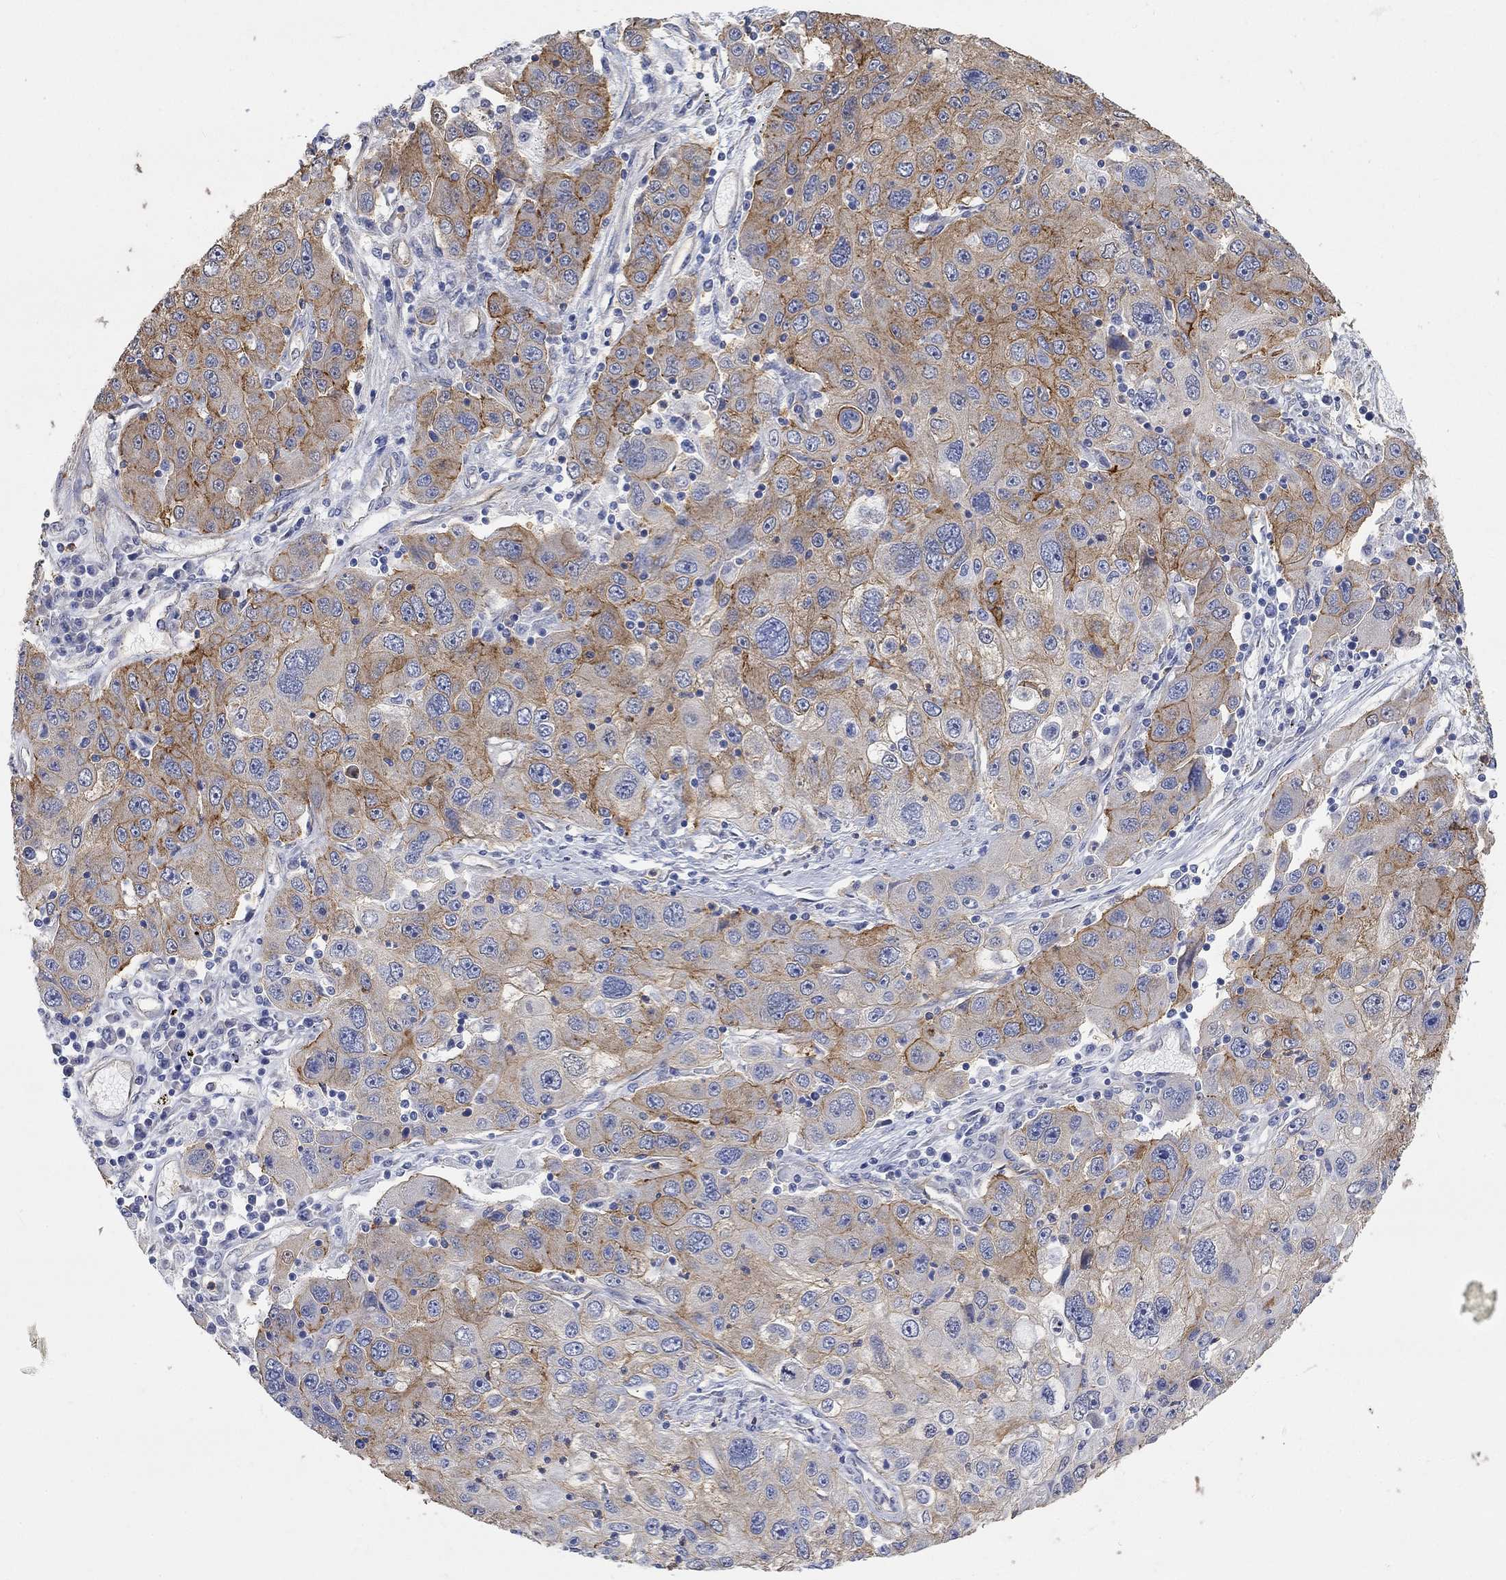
{"staining": {"intensity": "strong", "quantity": "<25%", "location": "cytoplasmic/membranous"}, "tissue": "stomach cancer", "cell_type": "Tumor cells", "image_type": "cancer", "snomed": [{"axis": "morphology", "description": "Adenocarcinoma, NOS"}, {"axis": "topography", "description": "Stomach"}], "caption": "A photomicrograph showing strong cytoplasmic/membranous staining in approximately <25% of tumor cells in adenocarcinoma (stomach), as visualized by brown immunohistochemical staining.", "gene": "SYT16", "patient": {"sex": "male", "age": 56}}